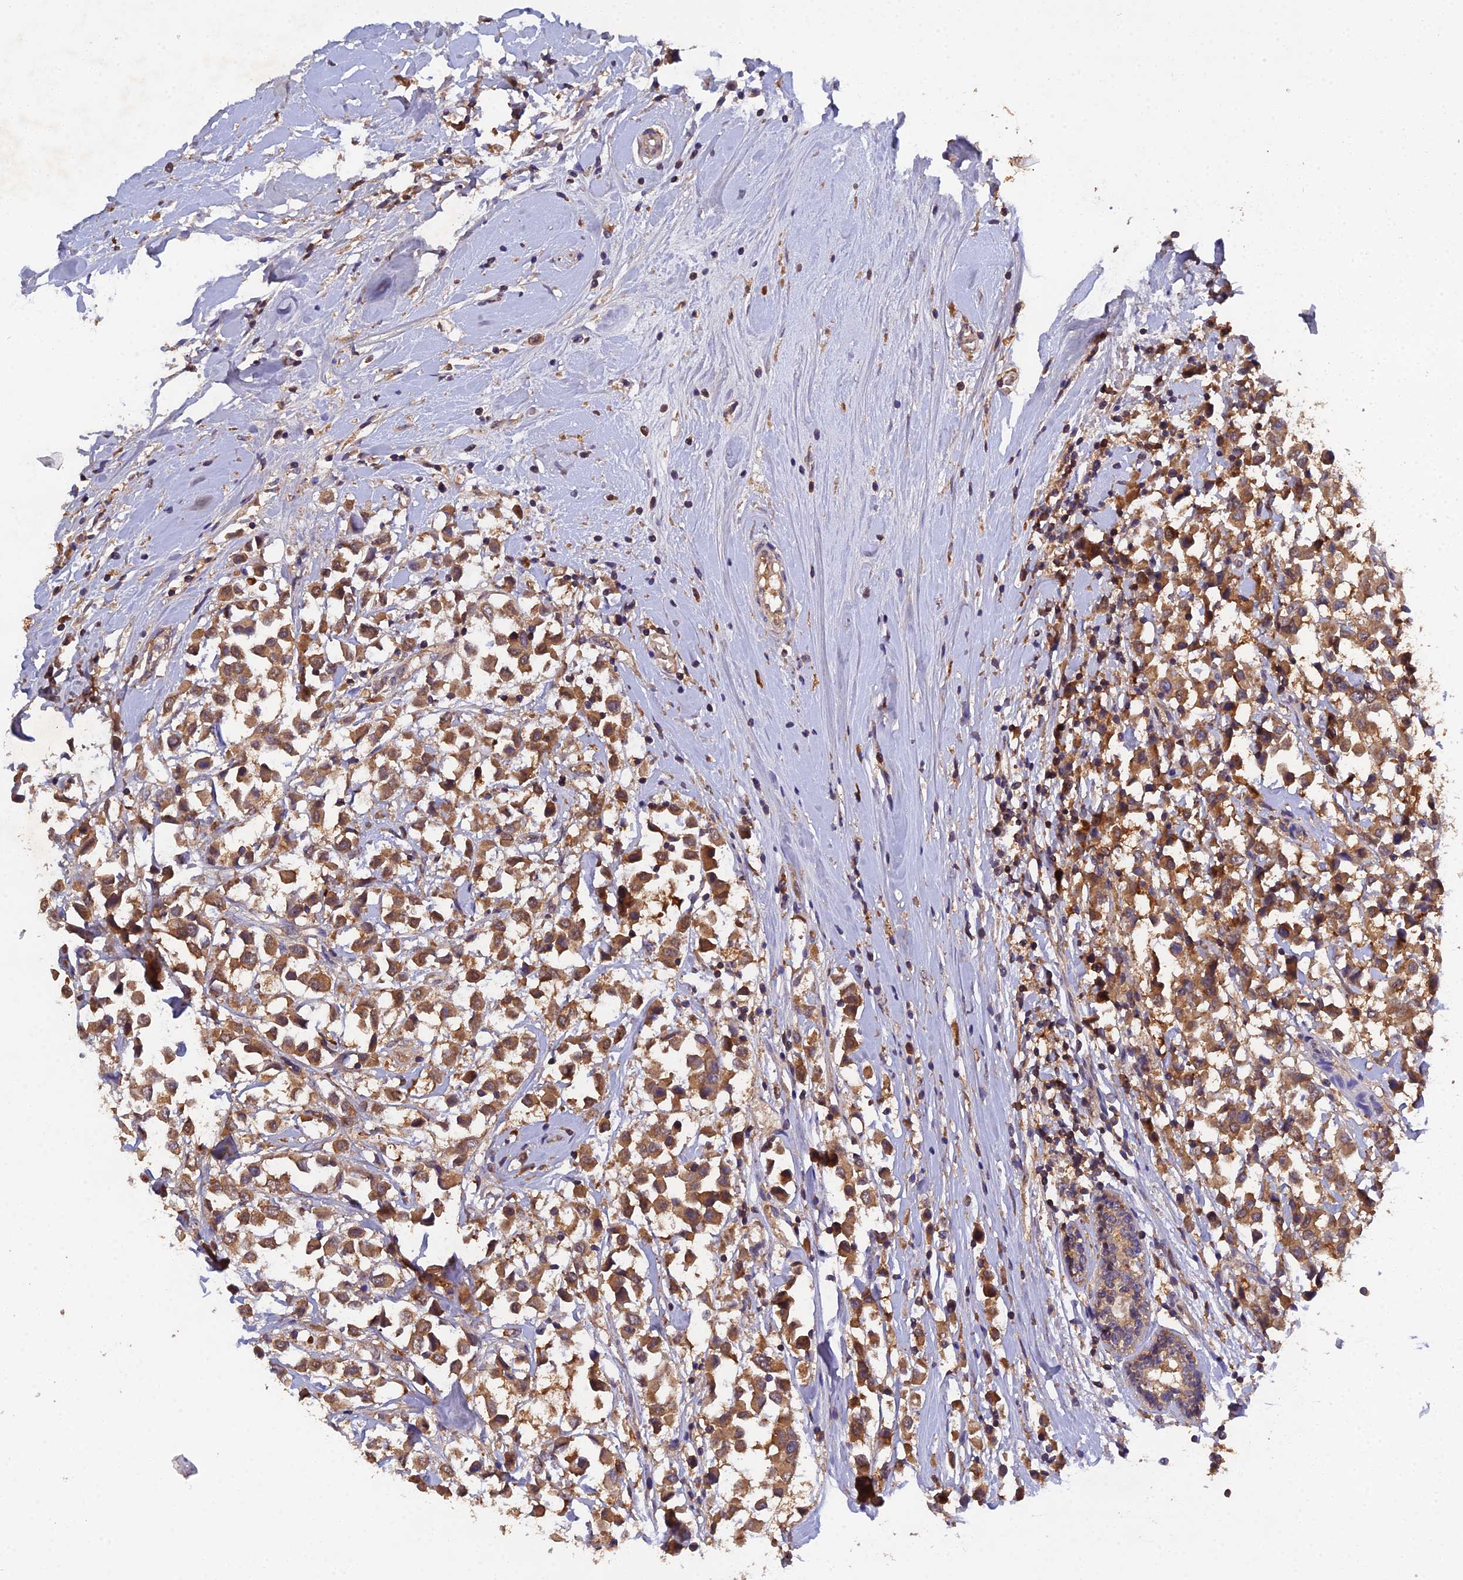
{"staining": {"intensity": "moderate", "quantity": ">75%", "location": "cytoplasmic/membranous"}, "tissue": "breast cancer", "cell_type": "Tumor cells", "image_type": "cancer", "snomed": [{"axis": "morphology", "description": "Duct carcinoma"}, {"axis": "topography", "description": "Breast"}], "caption": "Immunohistochemistry (IHC) of human breast cancer displays medium levels of moderate cytoplasmic/membranous expression in approximately >75% of tumor cells.", "gene": "TMEM258", "patient": {"sex": "female", "age": 61}}